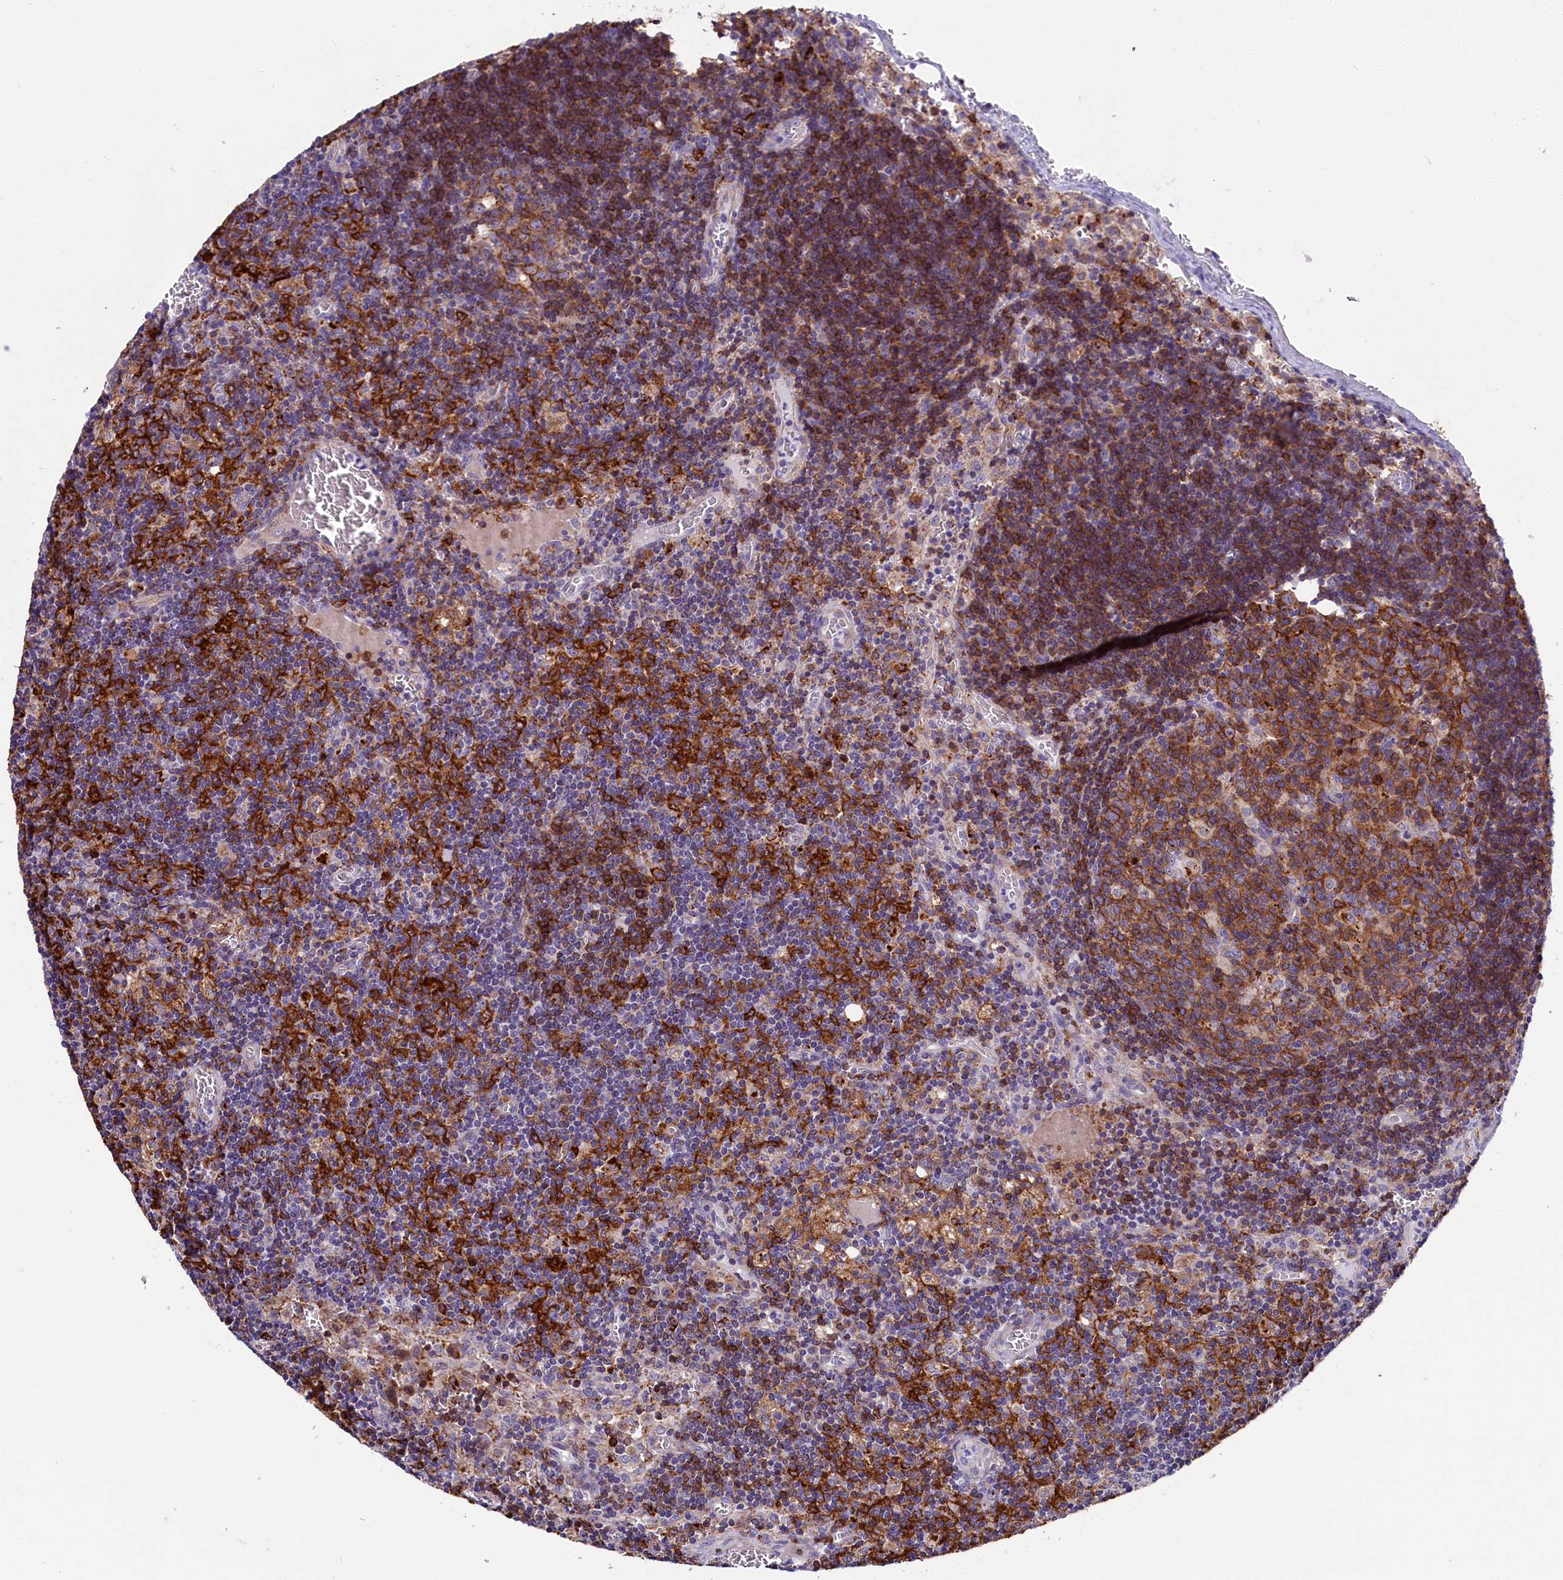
{"staining": {"intensity": "moderate", "quantity": ">75%", "location": "cytoplasmic/membranous"}, "tissue": "lymph node", "cell_type": "Germinal center cells", "image_type": "normal", "snomed": [{"axis": "morphology", "description": "Normal tissue, NOS"}, {"axis": "topography", "description": "Lymph node"}], "caption": "Germinal center cells display medium levels of moderate cytoplasmic/membranous expression in approximately >75% of cells in unremarkable lymph node.", "gene": "IL20RA", "patient": {"sex": "female", "age": 73}}